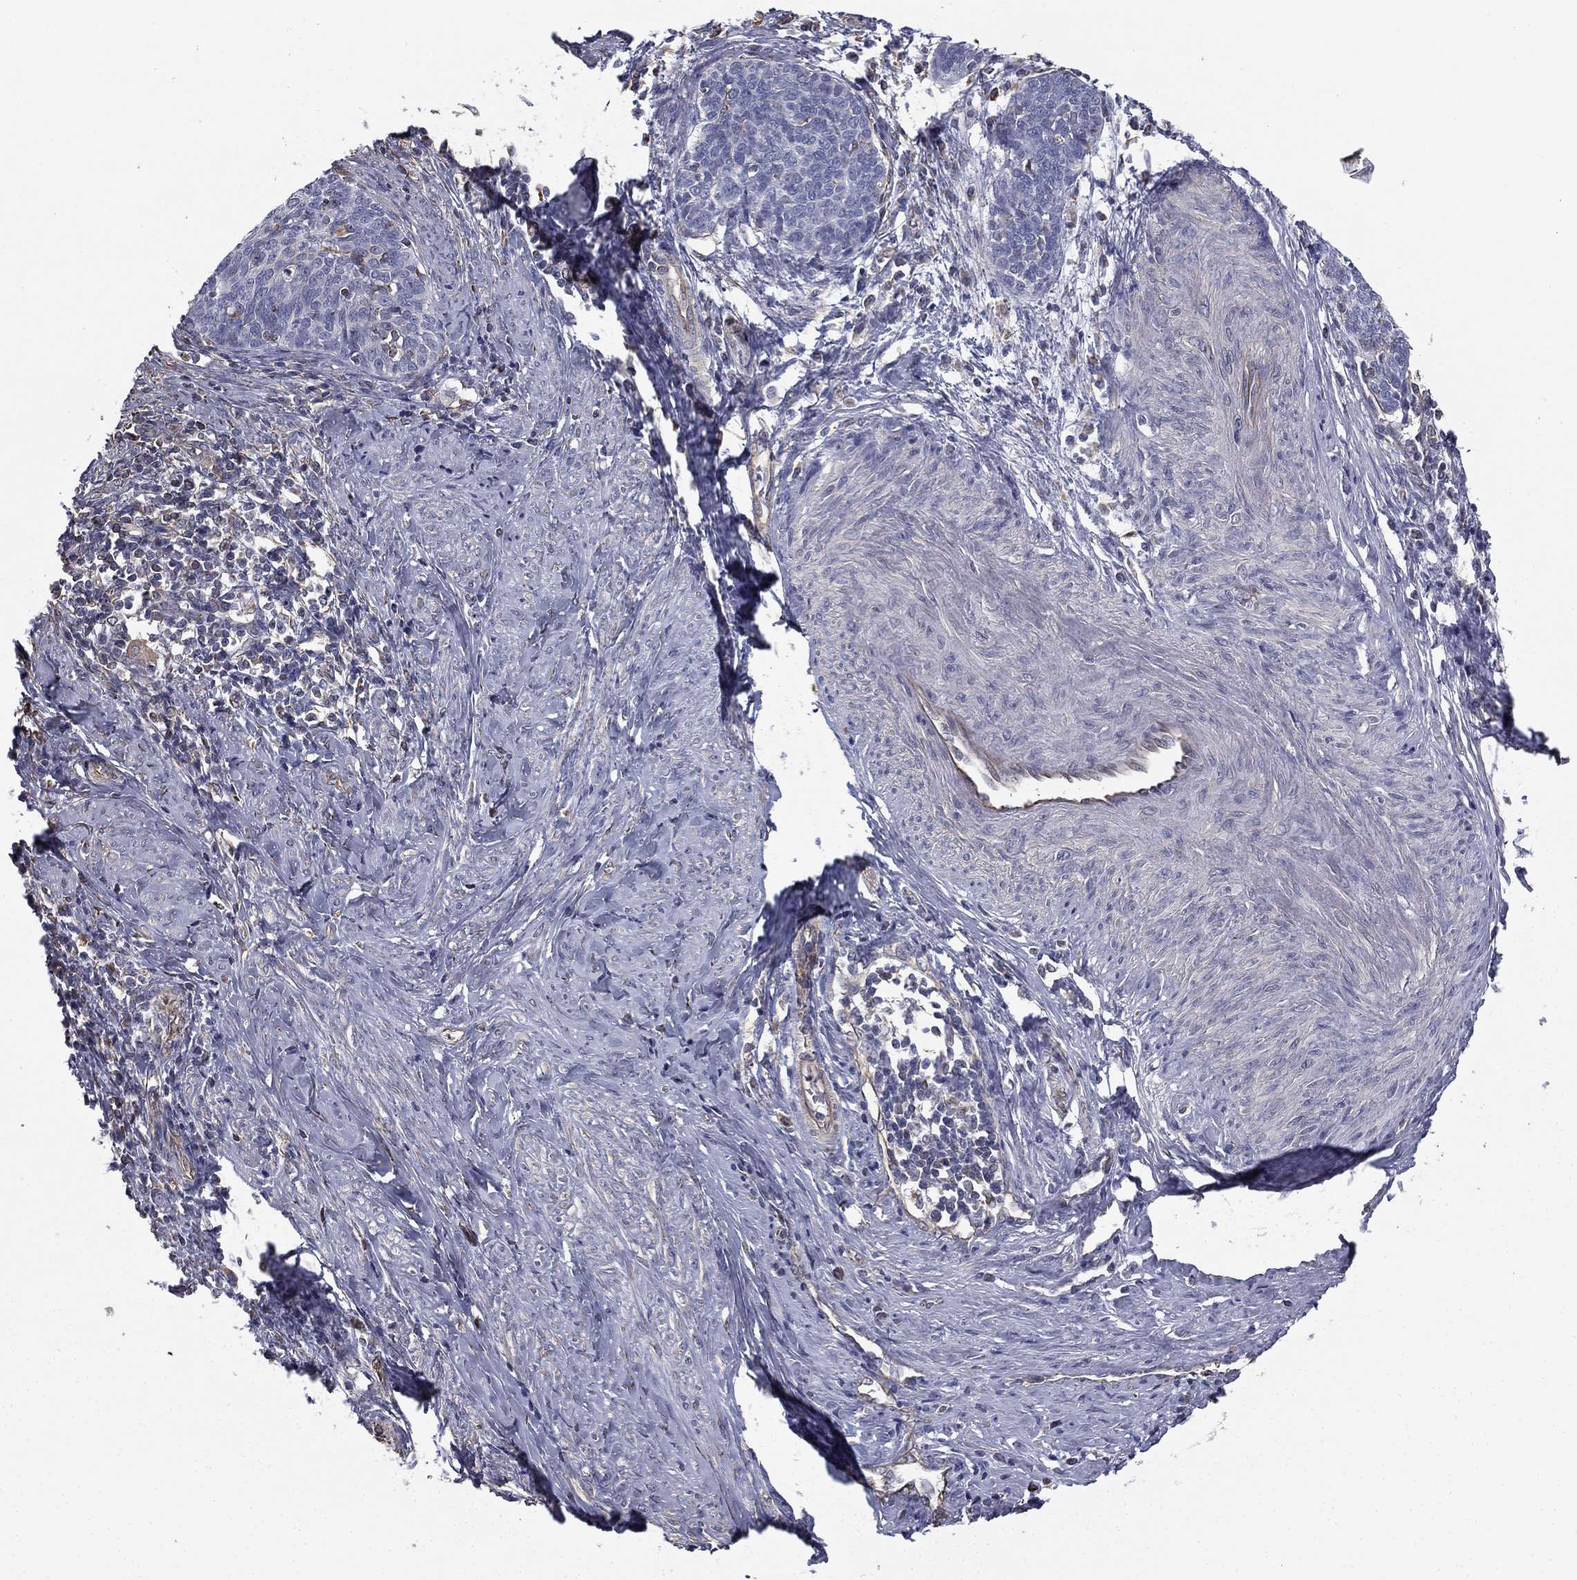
{"staining": {"intensity": "negative", "quantity": "none", "location": "none"}, "tissue": "cervical cancer", "cell_type": "Tumor cells", "image_type": "cancer", "snomed": [{"axis": "morphology", "description": "Normal tissue, NOS"}, {"axis": "morphology", "description": "Squamous cell carcinoma, NOS"}, {"axis": "topography", "description": "Cervix"}], "caption": "IHC of human cervical cancer exhibits no staining in tumor cells.", "gene": "SCUBE1", "patient": {"sex": "female", "age": 39}}